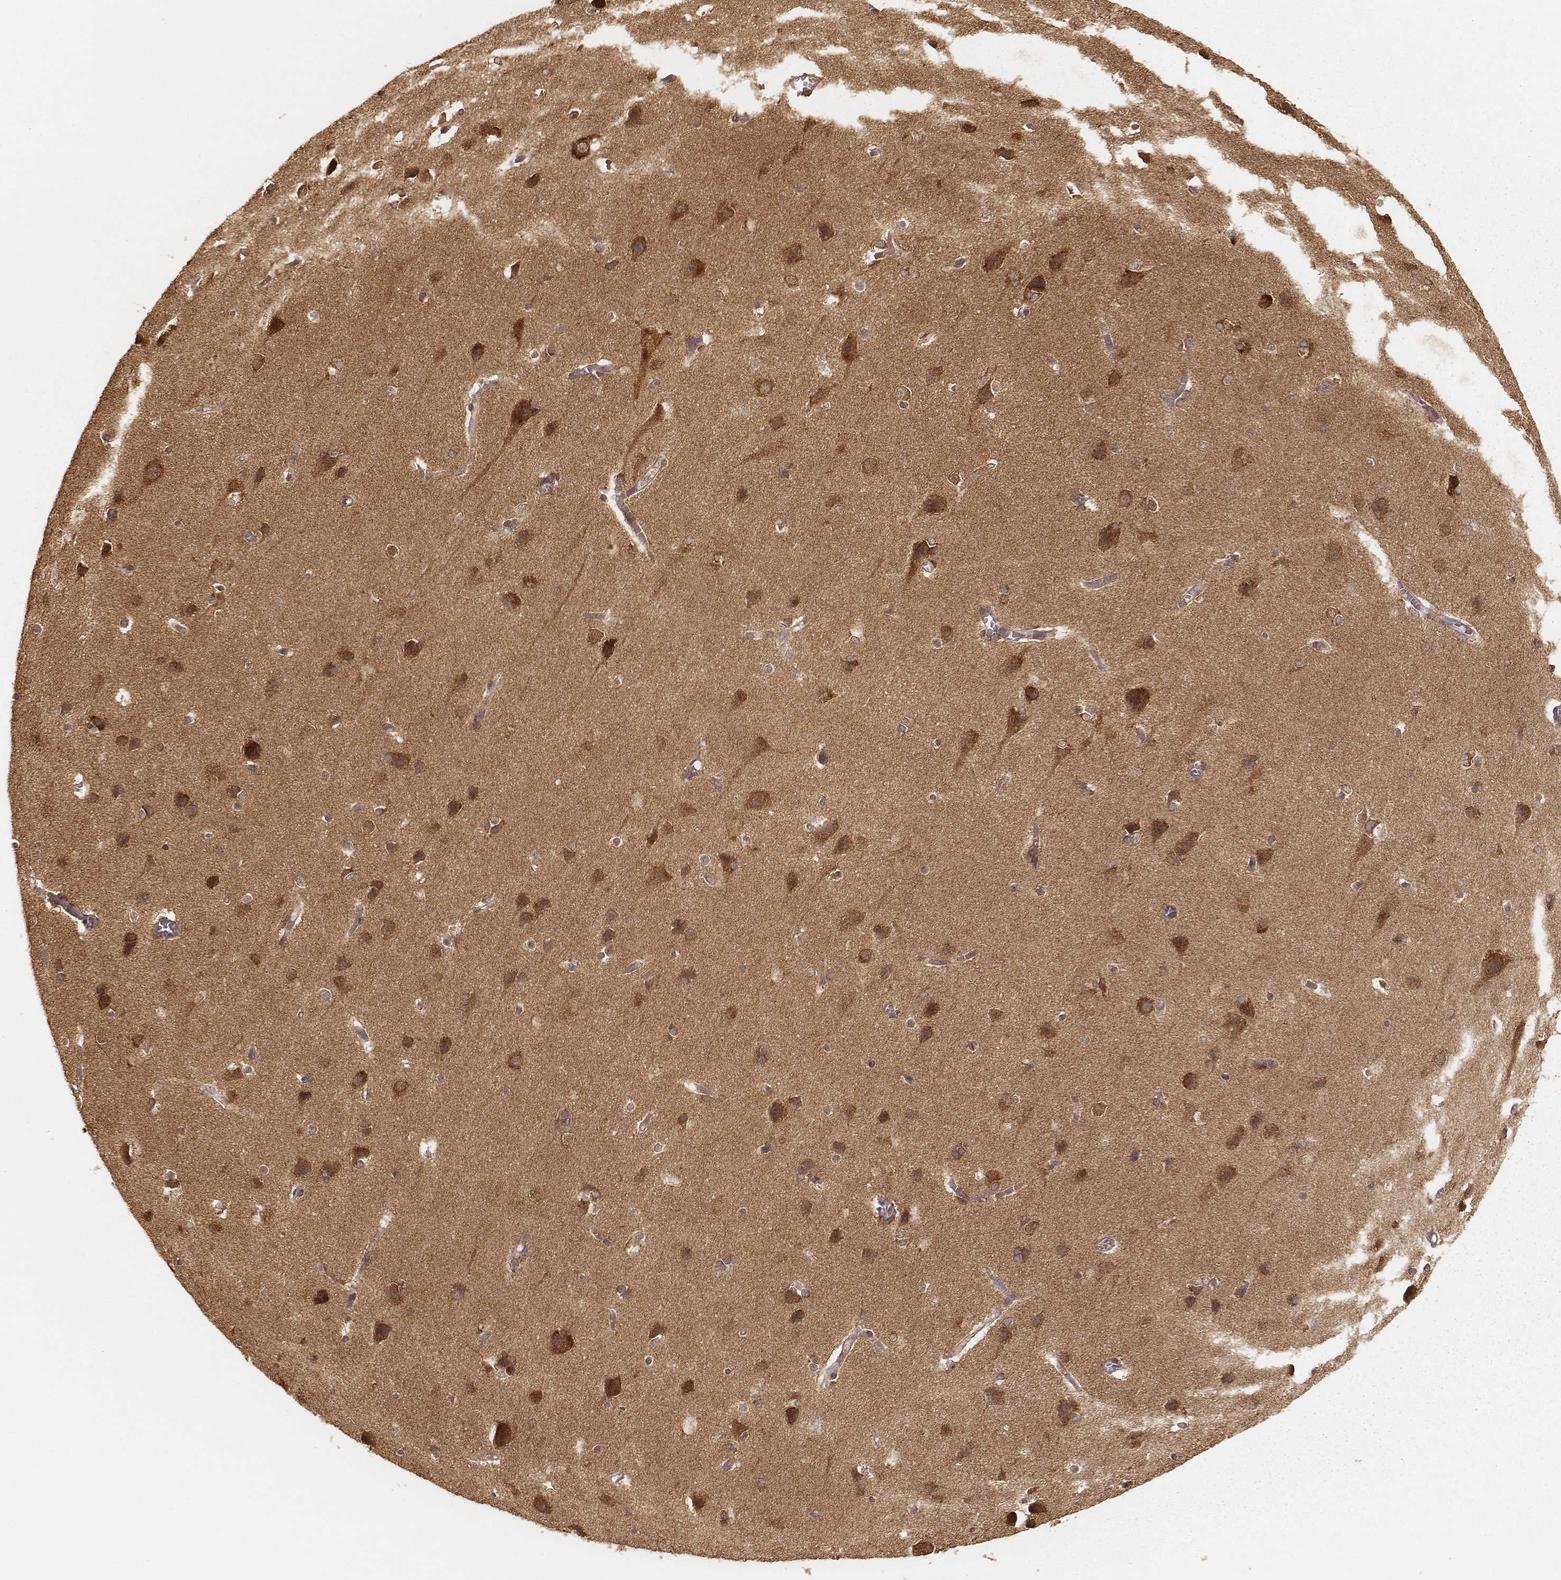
{"staining": {"intensity": "moderate", "quantity": ">75%", "location": "cytoplasmic/membranous"}, "tissue": "cerebral cortex", "cell_type": "Endothelial cells", "image_type": "normal", "snomed": [{"axis": "morphology", "description": "Normal tissue, NOS"}, {"axis": "topography", "description": "Cerebral cortex"}], "caption": "Endothelial cells show medium levels of moderate cytoplasmic/membranous expression in about >75% of cells in unremarkable cerebral cortex.", "gene": "CARS1", "patient": {"sex": "male", "age": 37}}